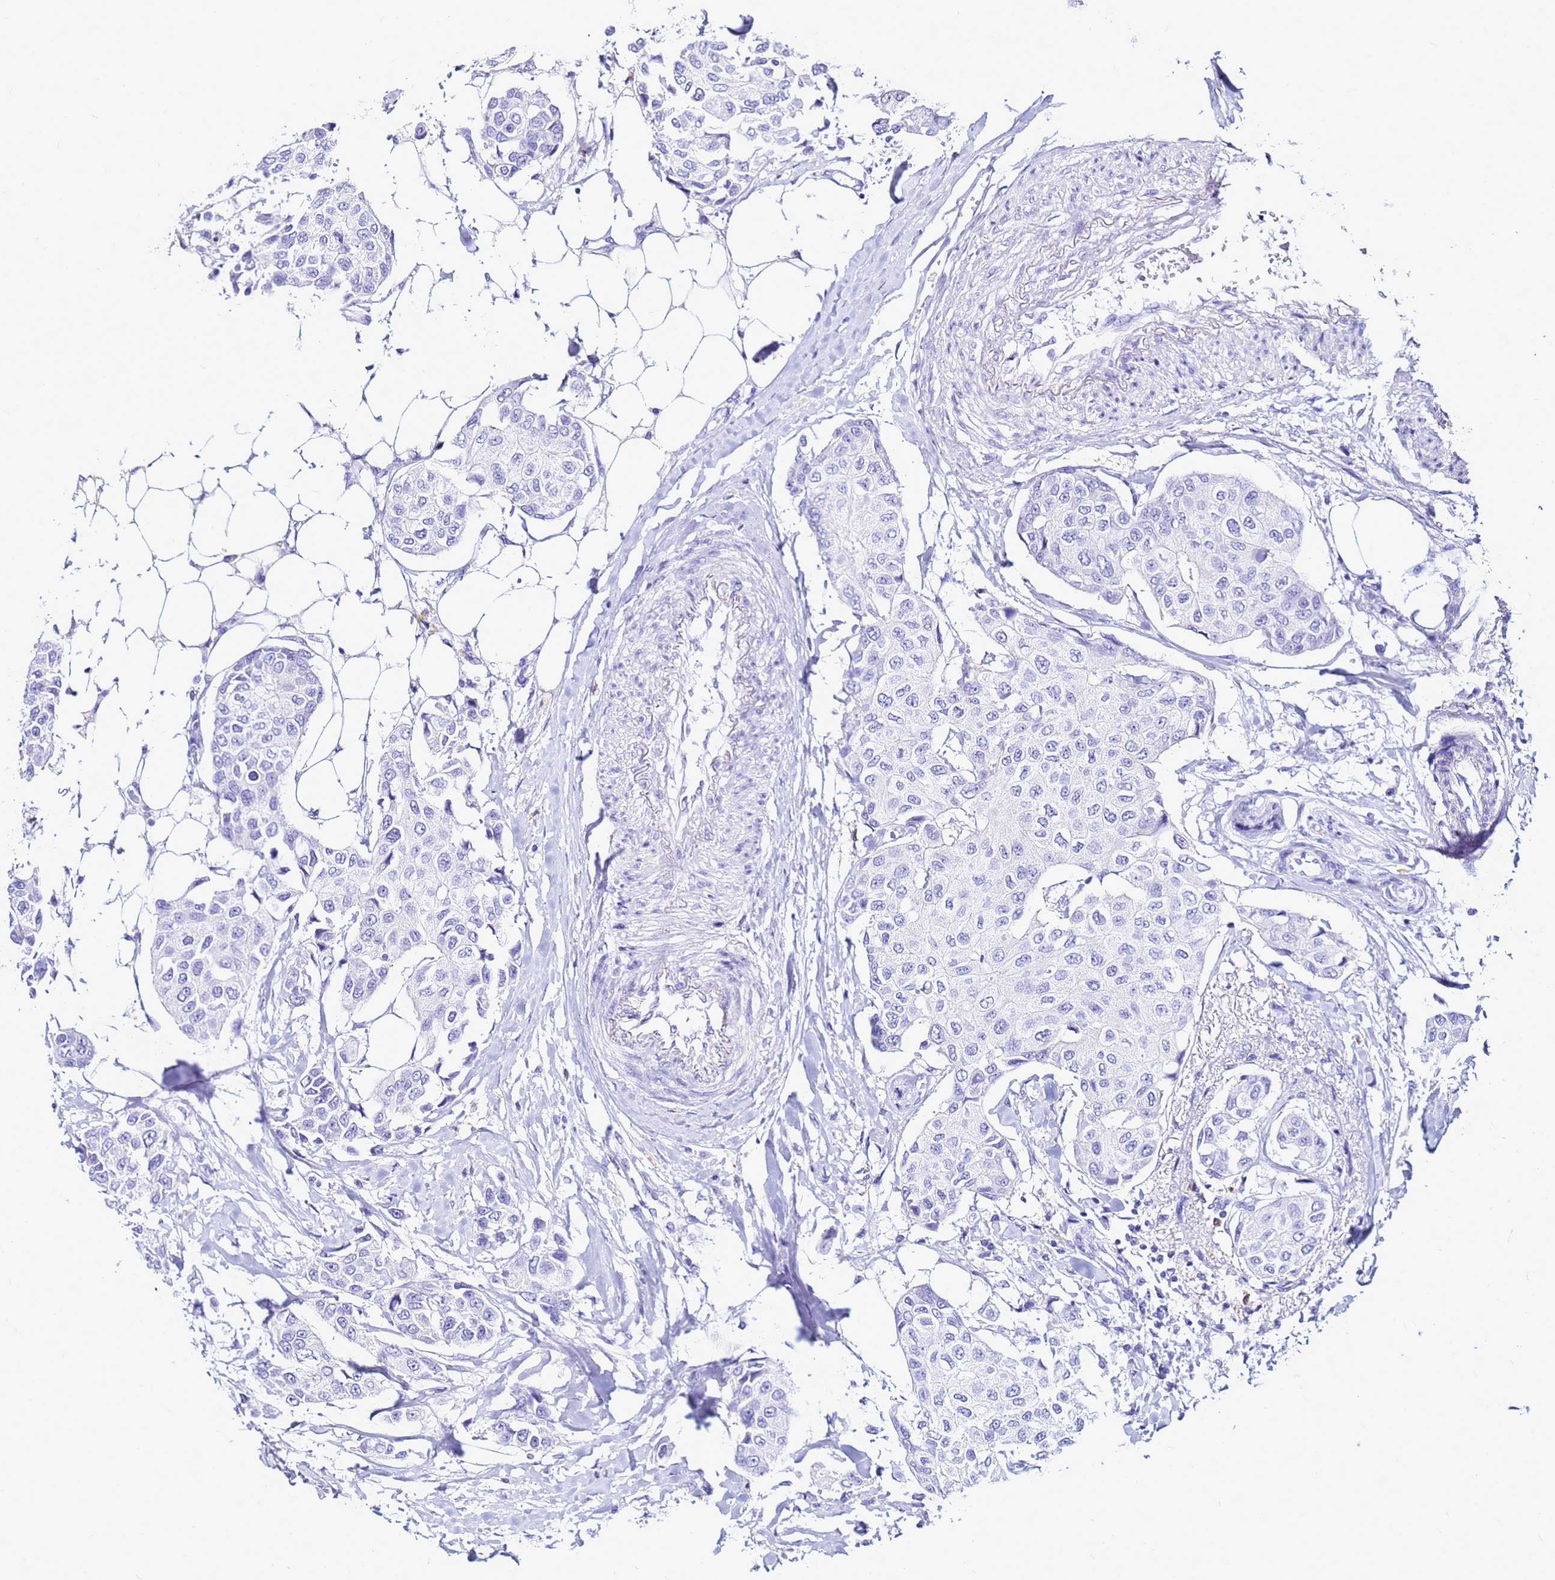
{"staining": {"intensity": "negative", "quantity": "none", "location": "none"}, "tissue": "breast cancer", "cell_type": "Tumor cells", "image_type": "cancer", "snomed": [{"axis": "morphology", "description": "Duct carcinoma"}, {"axis": "topography", "description": "Breast"}], "caption": "This is a micrograph of IHC staining of invasive ductal carcinoma (breast), which shows no positivity in tumor cells.", "gene": "CSTA", "patient": {"sex": "female", "age": 80}}